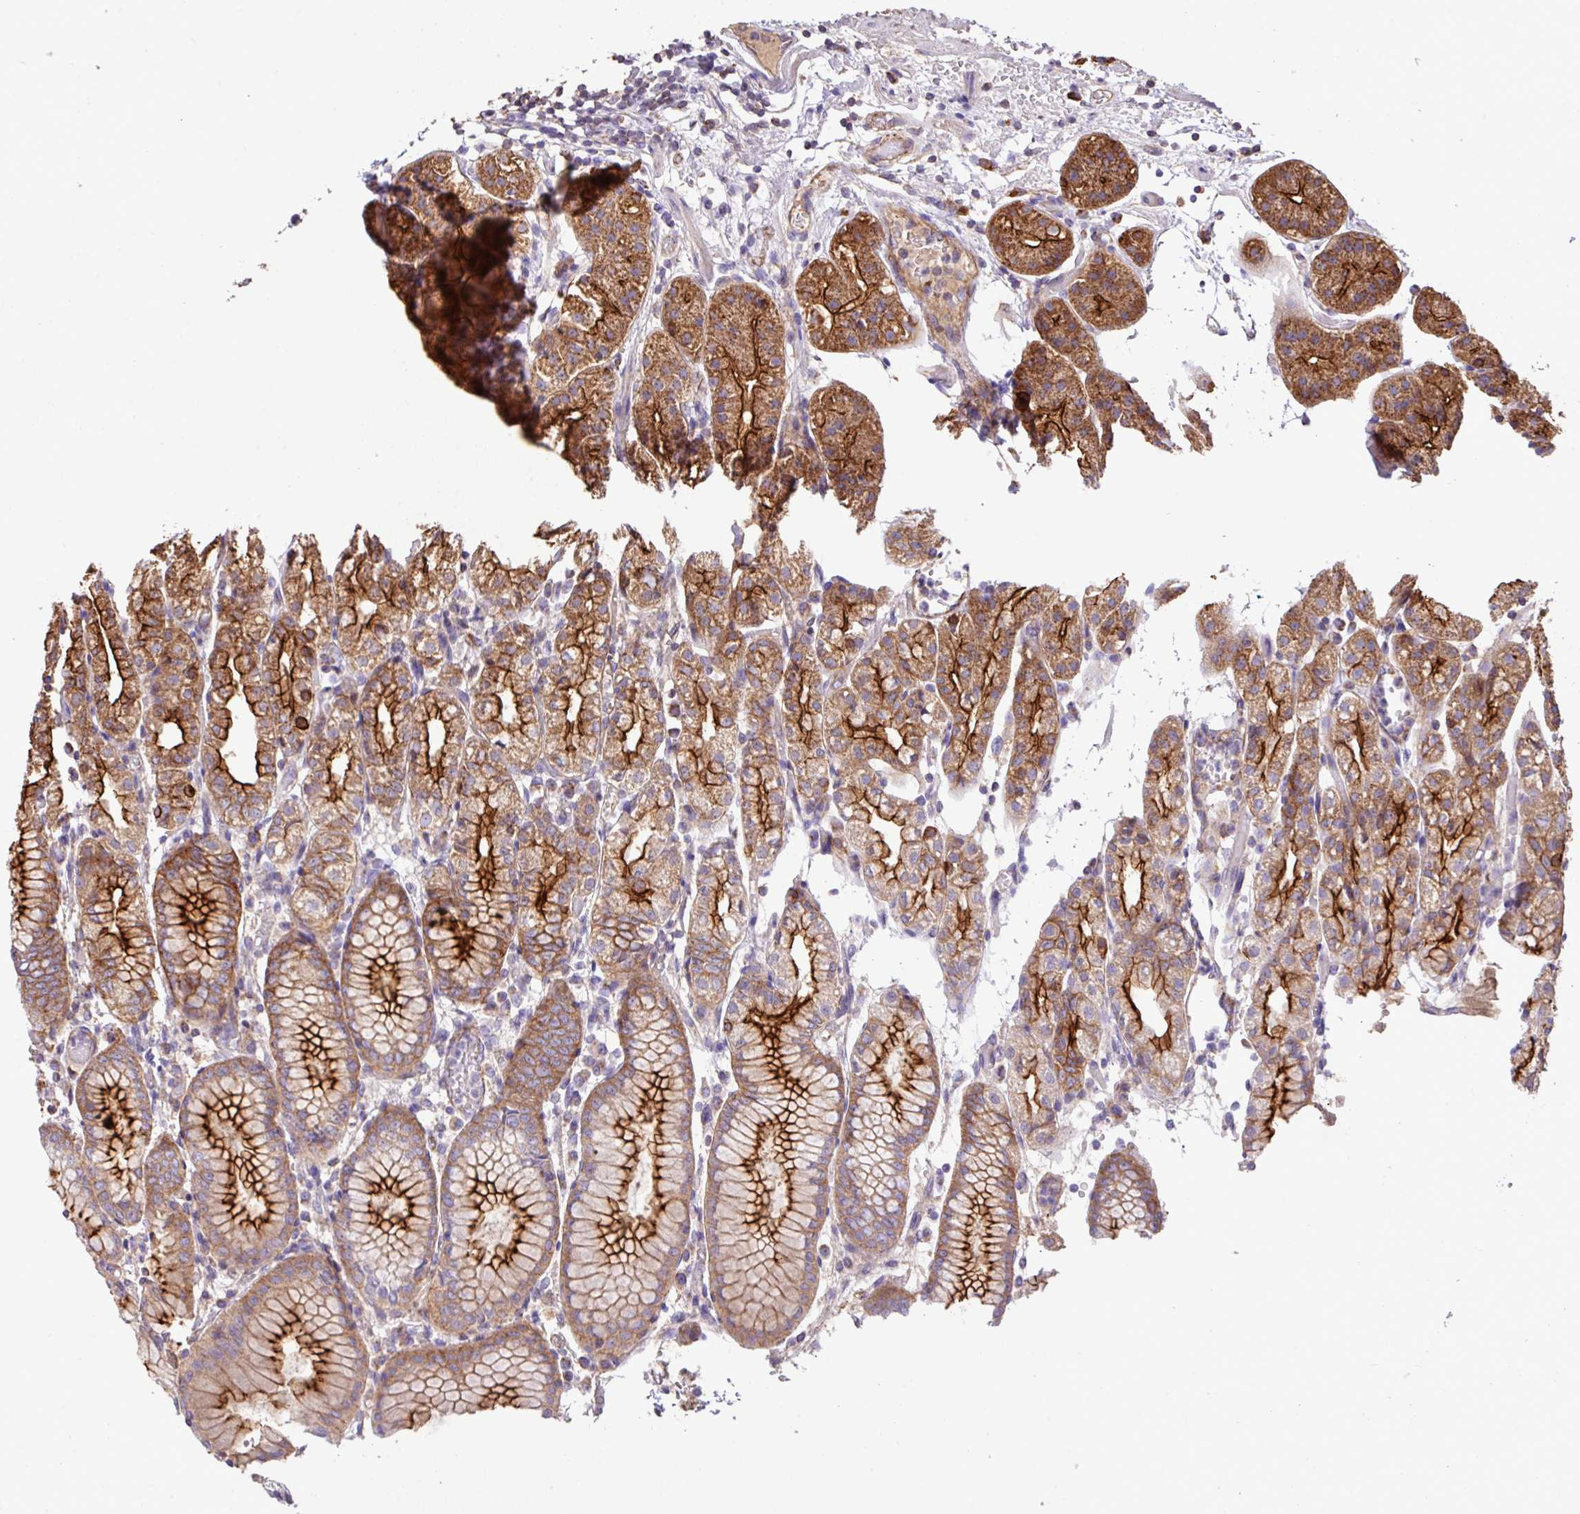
{"staining": {"intensity": "strong", "quantity": "25%-75%", "location": "cytoplasmic/membranous"}, "tissue": "stomach", "cell_type": "Glandular cells", "image_type": "normal", "snomed": [{"axis": "morphology", "description": "Normal tissue, NOS"}, {"axis": "topography", "description": "Stomach"}], "caption": "A photomicrograph of human stomach stained for a protein reveals strong cytoplasmic/membranous brown staining in glandular cells.", "gene": "LRRC53", "patient": {"sex": "female", "age": 57}}